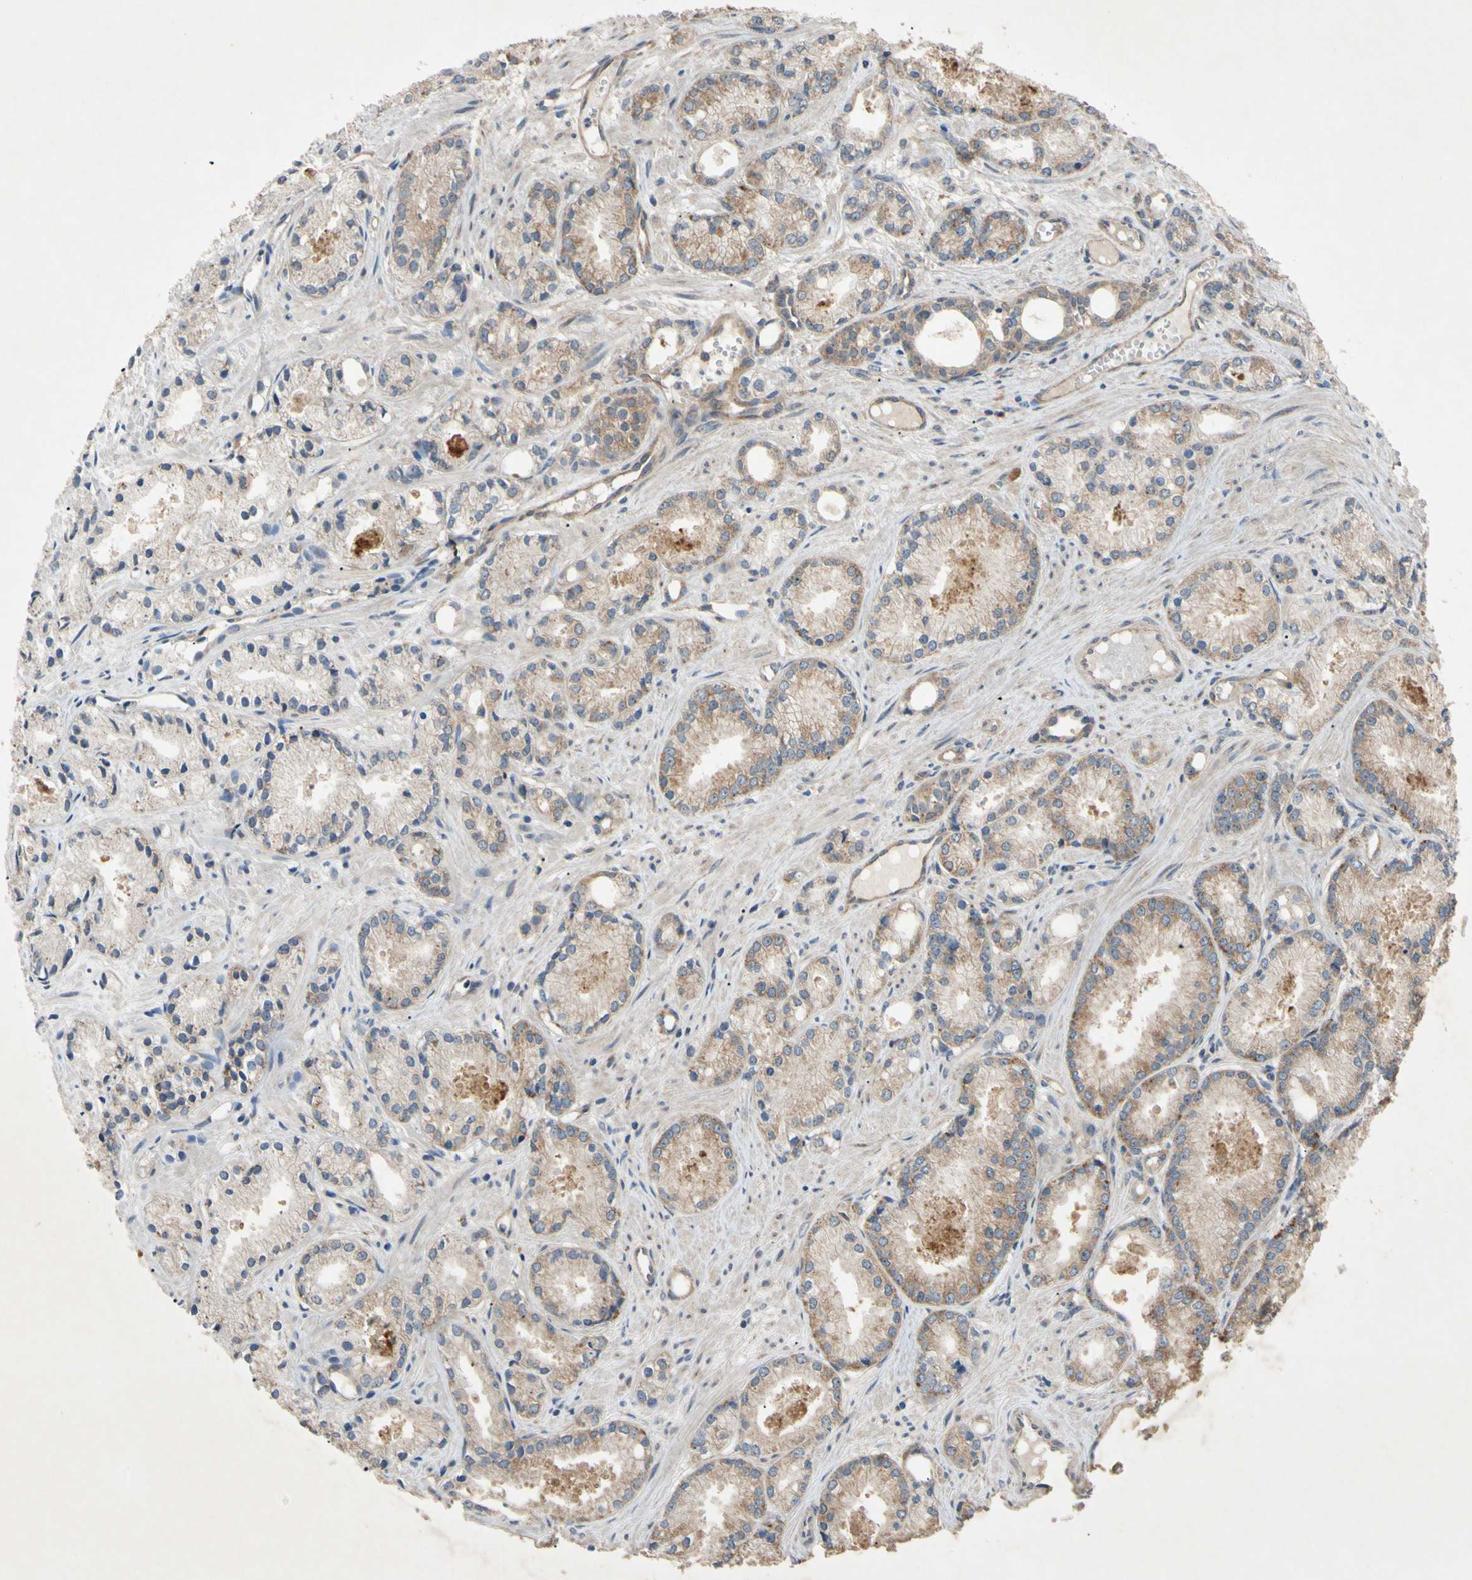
{"staining": {"intensity": "moderate", "quantity": ">75%", "location": "cytoplasmic/membranous"}, "tissue": "prostate cancer", "cell_type": "Tumor cells", "image_type": "cancer", "snomed": [{"axis": "morphology", "description": "Adenocarcinoma, Low grade"}, {"axis": "topography", "description": "Prostate"}], "caption": "DAB (3,3'-diaminobenzidine) immunohistochemical staining of prostate cancer (adenocarcinoma (low-grade)) displays moderate cytoplasmic/membranous protein staining in approximately >75% of tumor cells.", "gene": "HILPDA", "patient": {"sex": "male", "age": 72}}